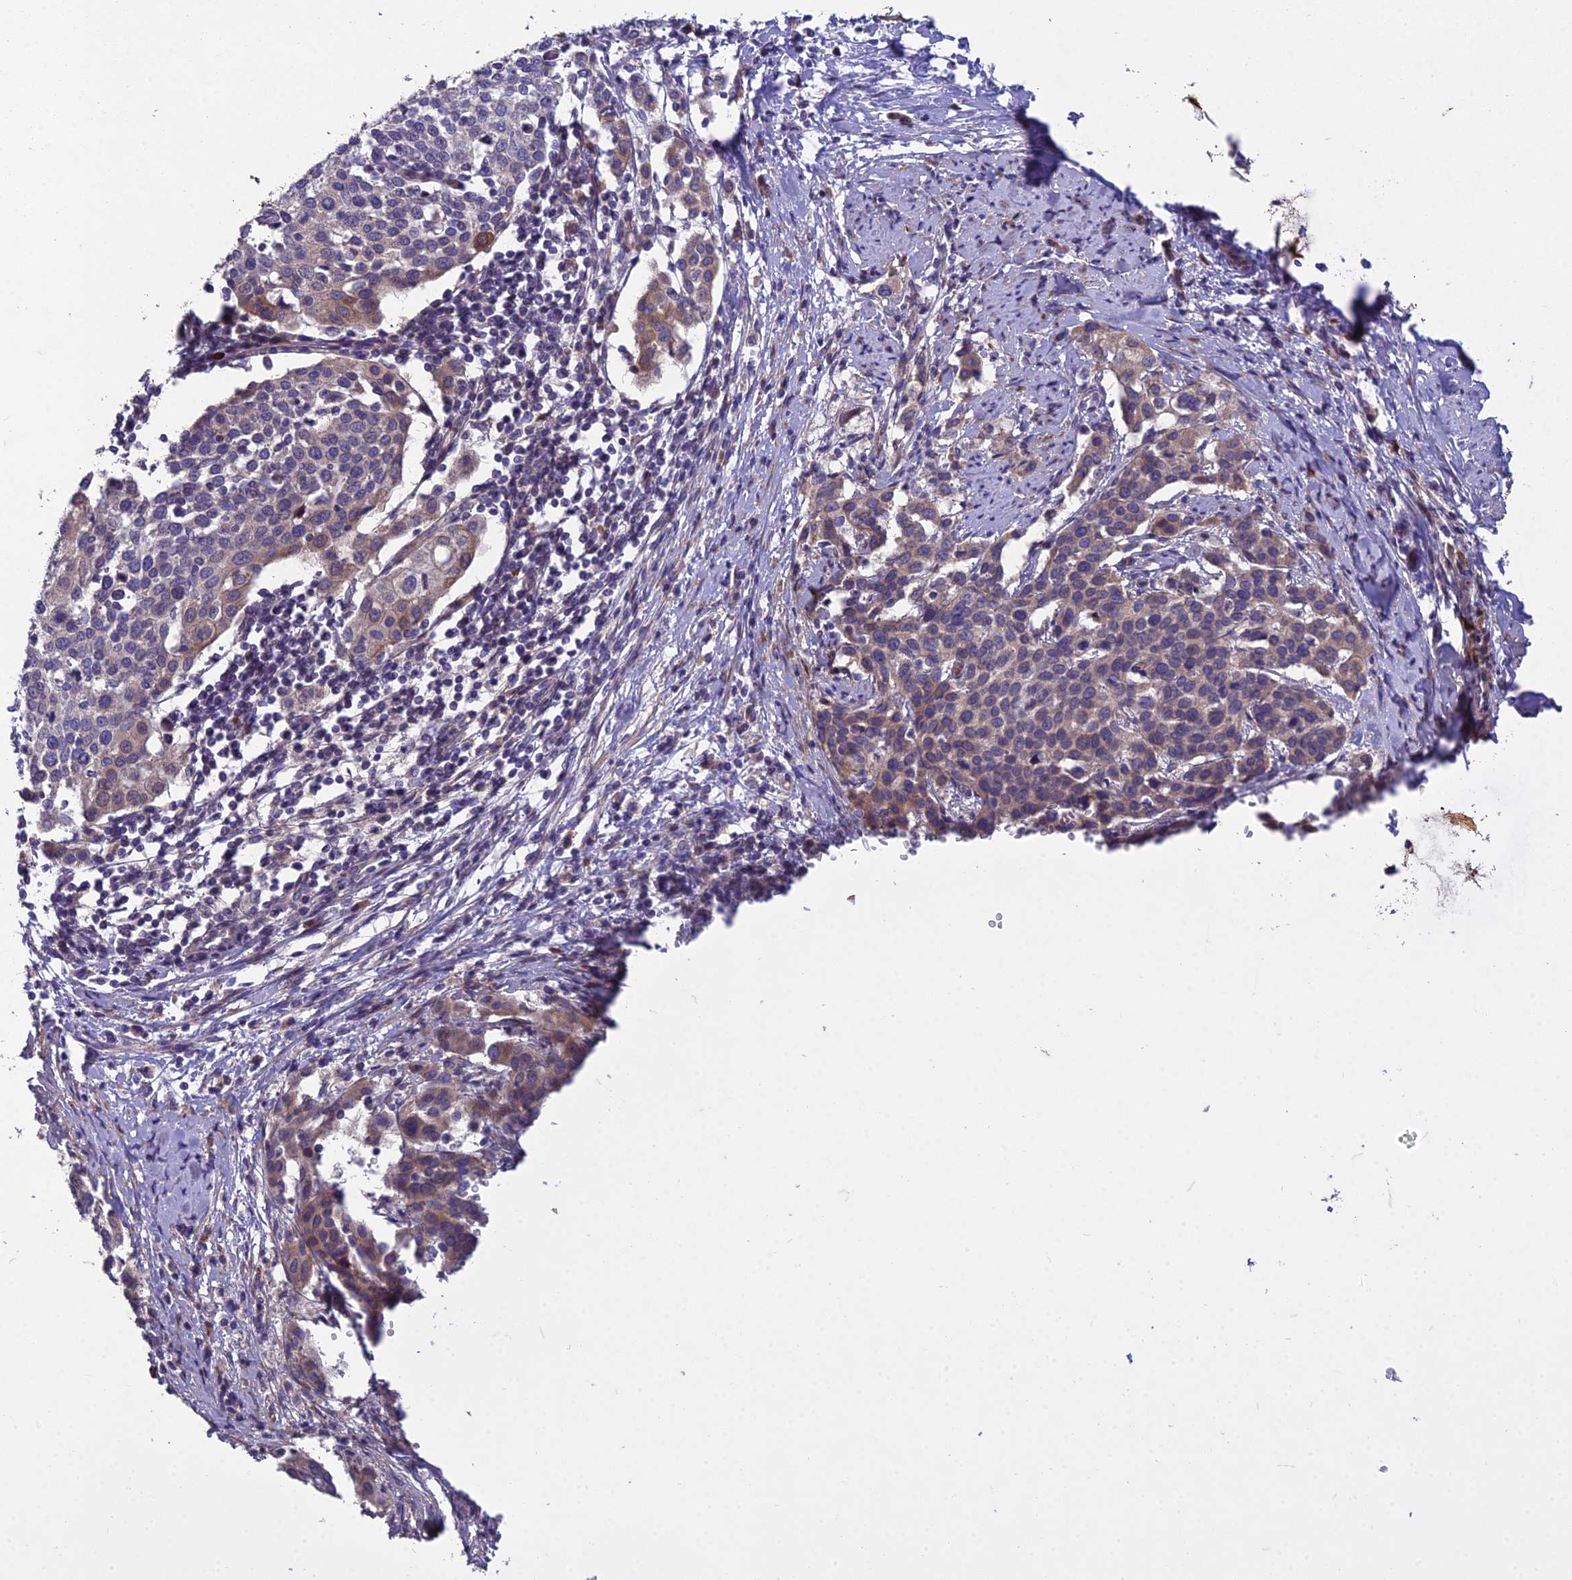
{"staining": {"intensity": "weak", "quantity": "<25%", "location": "cytoplasmic/membranous"}, "tissue": "cervical cancer", "cell_type": "Tumor cells", "image_type": "cancer", "snomed": [{"axis": "morphology", "description": "Squamous cell carcinoma, NOS"}, {"axis": "topography", "description": "Cervix"}], "caption": "A photomicrograph of human squamous cell carcinoma (cervical) is negative for staining in tumor cells. The staining is performed using DAB (3,3'-diaminobenzidine) brown chromogen with nuclei counter-stained in using hematoxylin.", "gene": "ADIPOR2", "patient": {"sex": "female", "age": 44}}